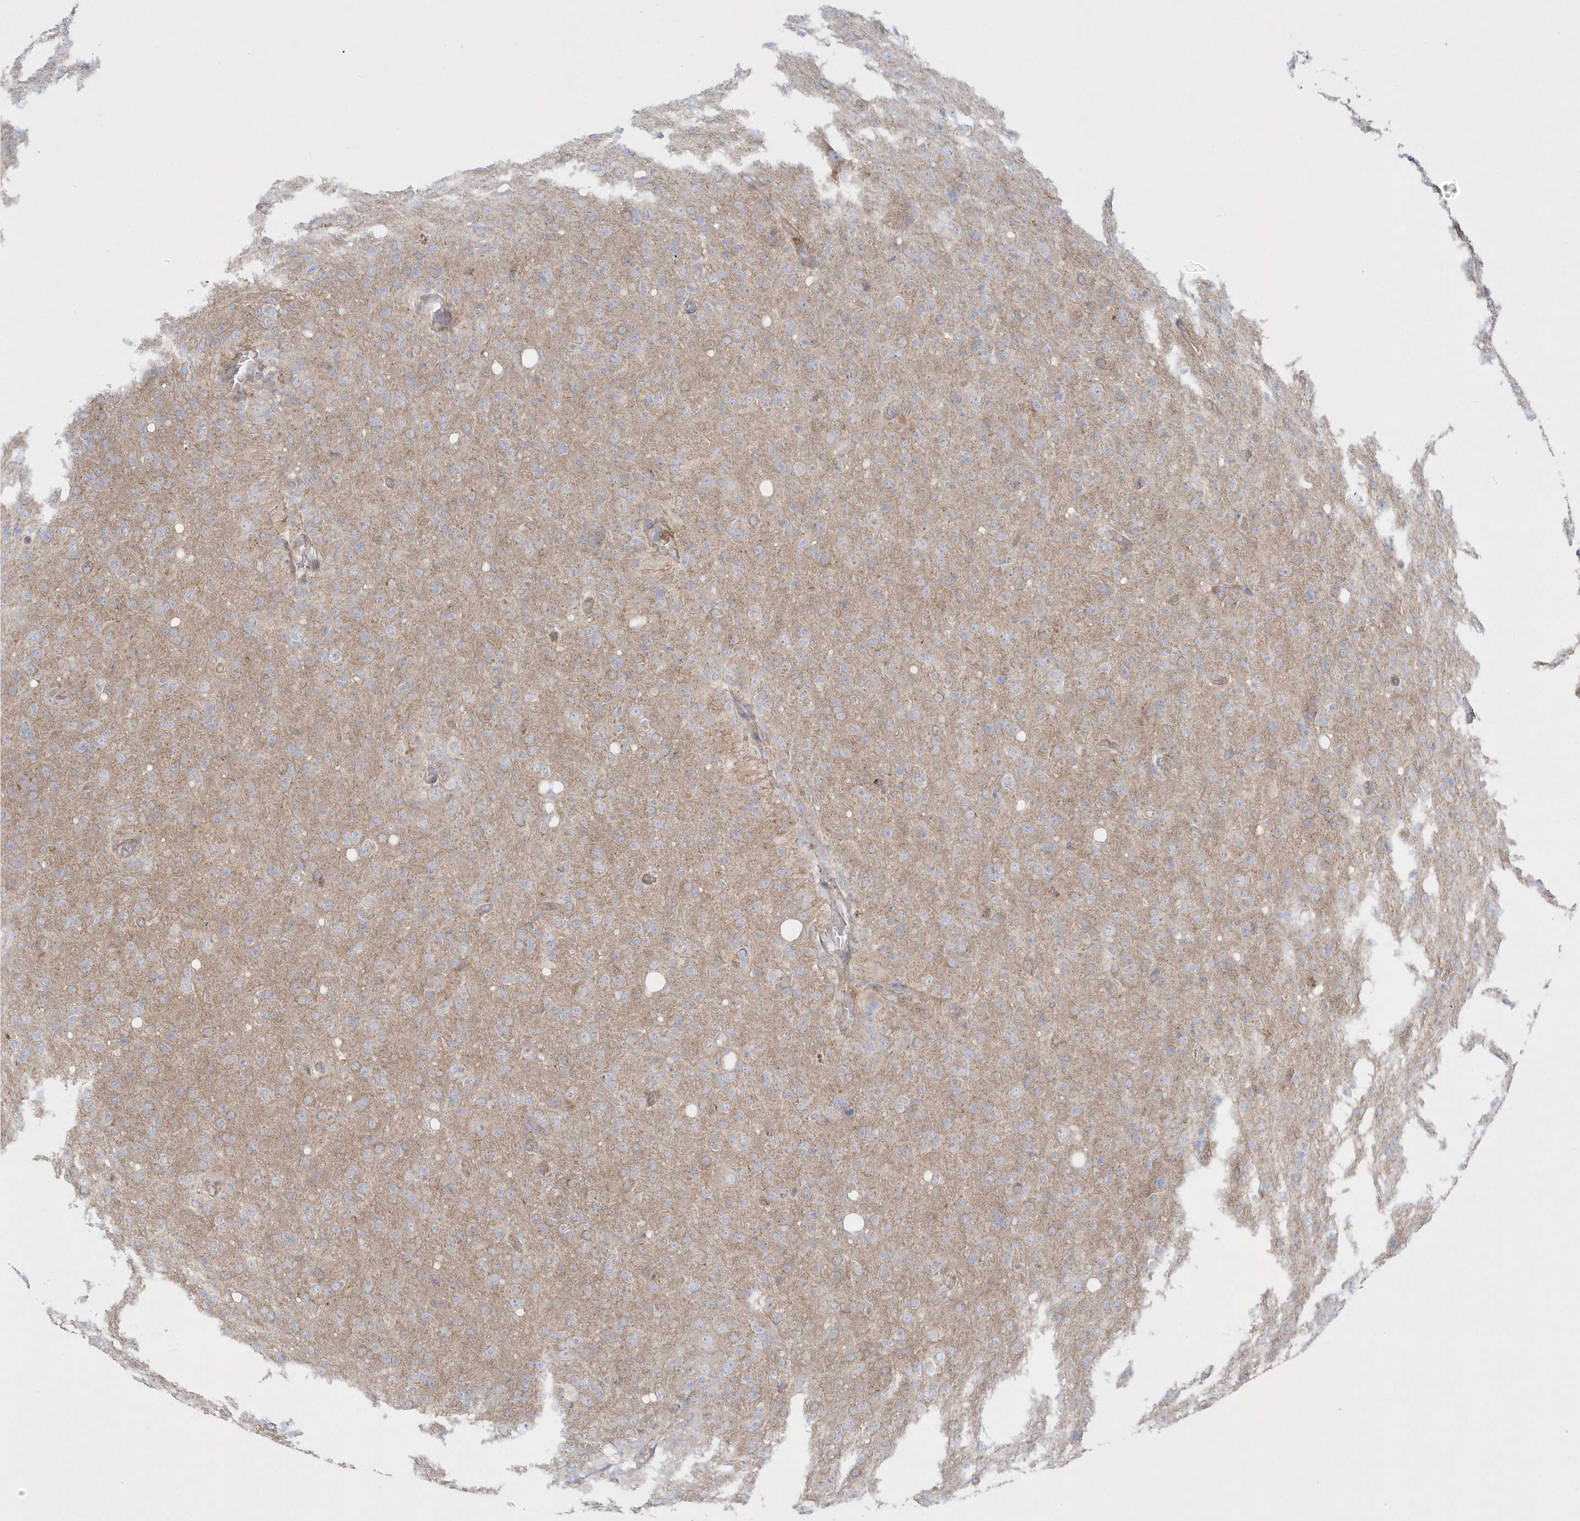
{"staining": {"intensity": "negative", "quantity": "none", "location": "none"}, "tissue": "glioma", "cell_type": "Tumor cells", "image_type": "cancer", "snomed": [{"axis": "morphology", "description": "Glioma, malignant, High grade"}, {"axis": "topography", "description": "Brain"}], "caption": "Protein analysis of high-grade glioma (malignant) demonstrates no significant staining in tumor cells. (DAB (3,3'-diaminobenzidine) immunohistochemistry (IHC) visualized using brightfield microscopy, high magnification).", "gene": "DNAJC18", "patient": {"sex": "female", "age": 57}}